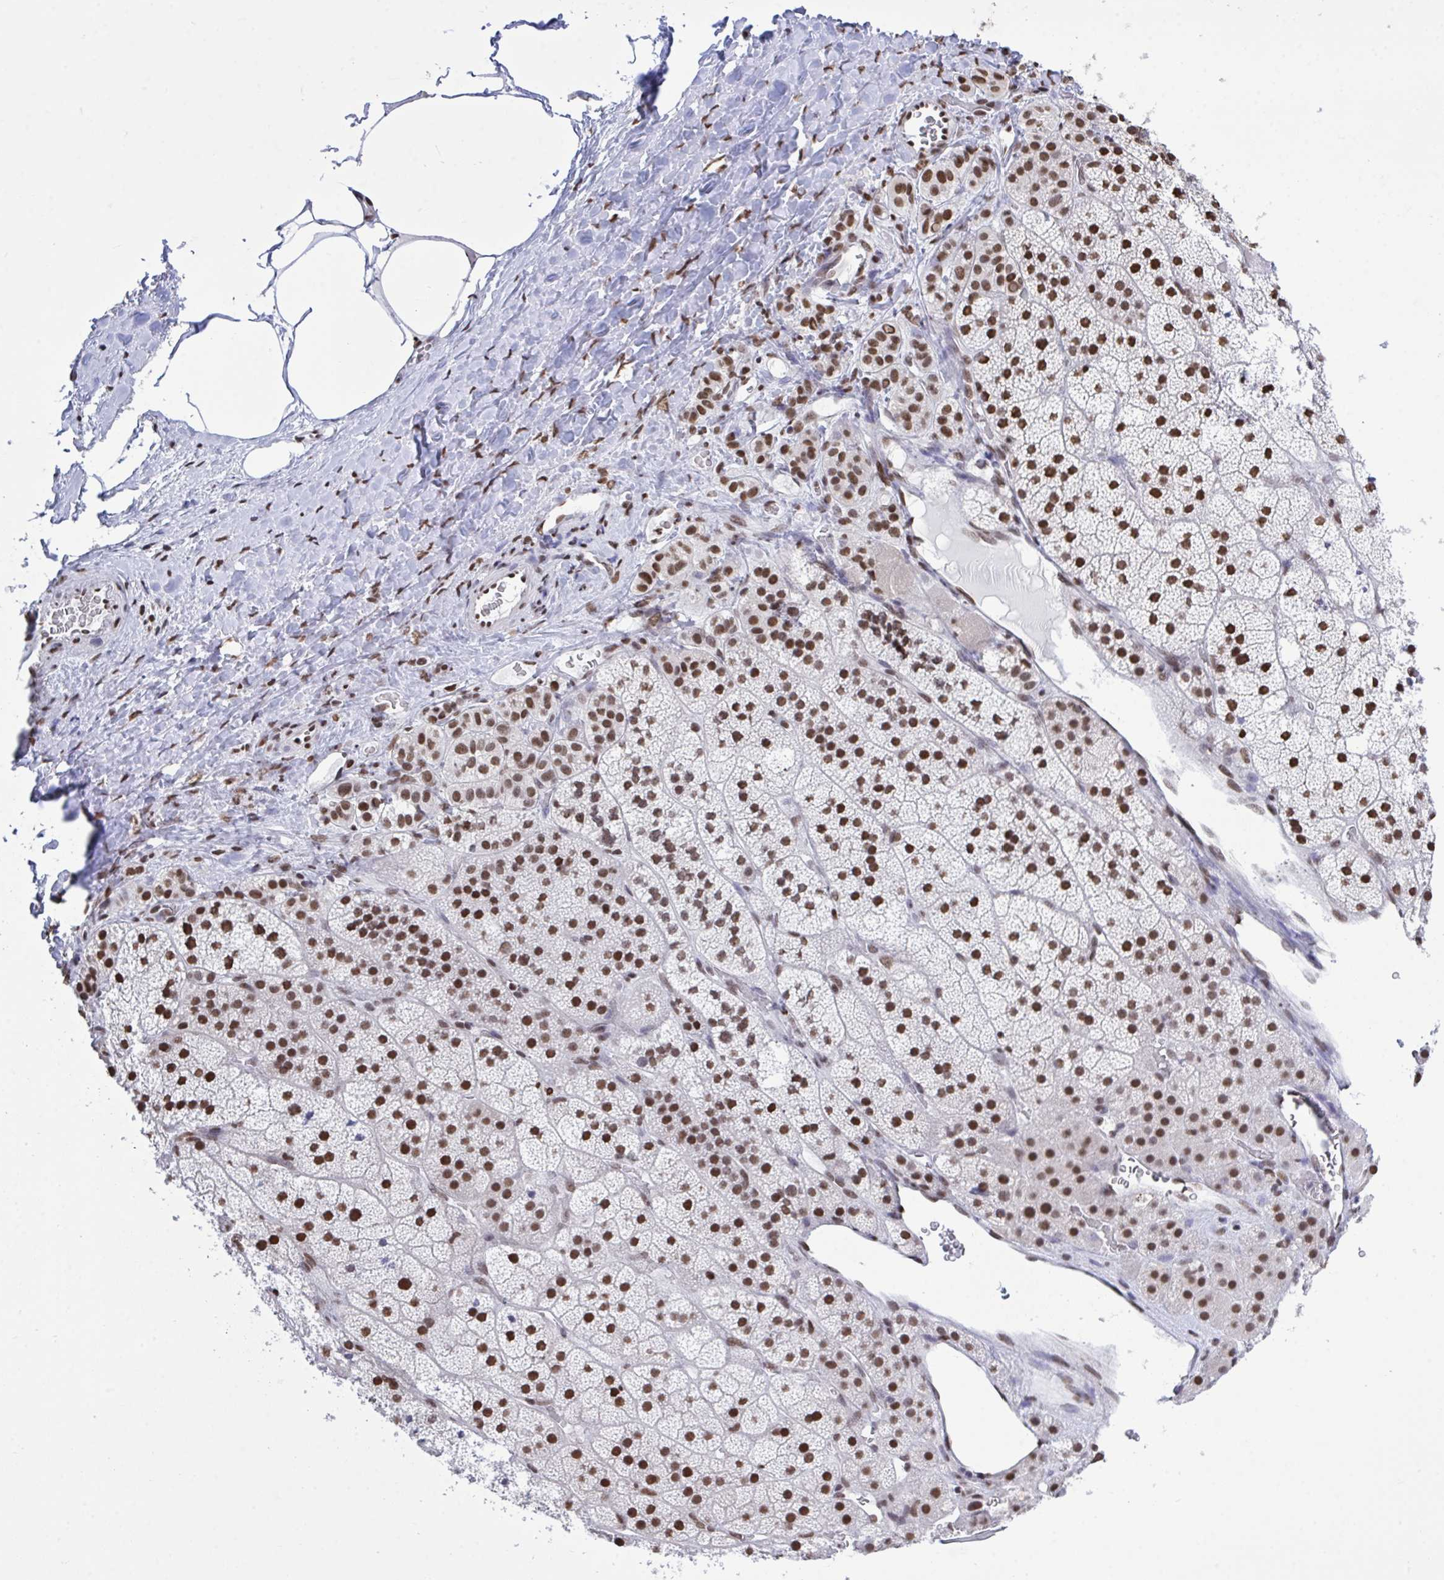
{"staining": {"intensity": "strong", "quantity": ">75%", "location": "nuclear"}, "tissue": "adrenal gland", "cell_type": "Glandular cells", "image_type": "normal", "snomed": [{"axis": "morphology", "description": "Normal tissue, NOS"}, {"axis": "topography", "description": "Adrenal gland"}], "caption": "Immunohistochemistry (IHC) photomicrograph of benign human adrenal gland stained for a protein (brown), which shows high levels of strong nuclear staining in about >75% of glandular cells.", "gene": "HNRNPDL", "patient": {"sex": "male", "age": 57}}